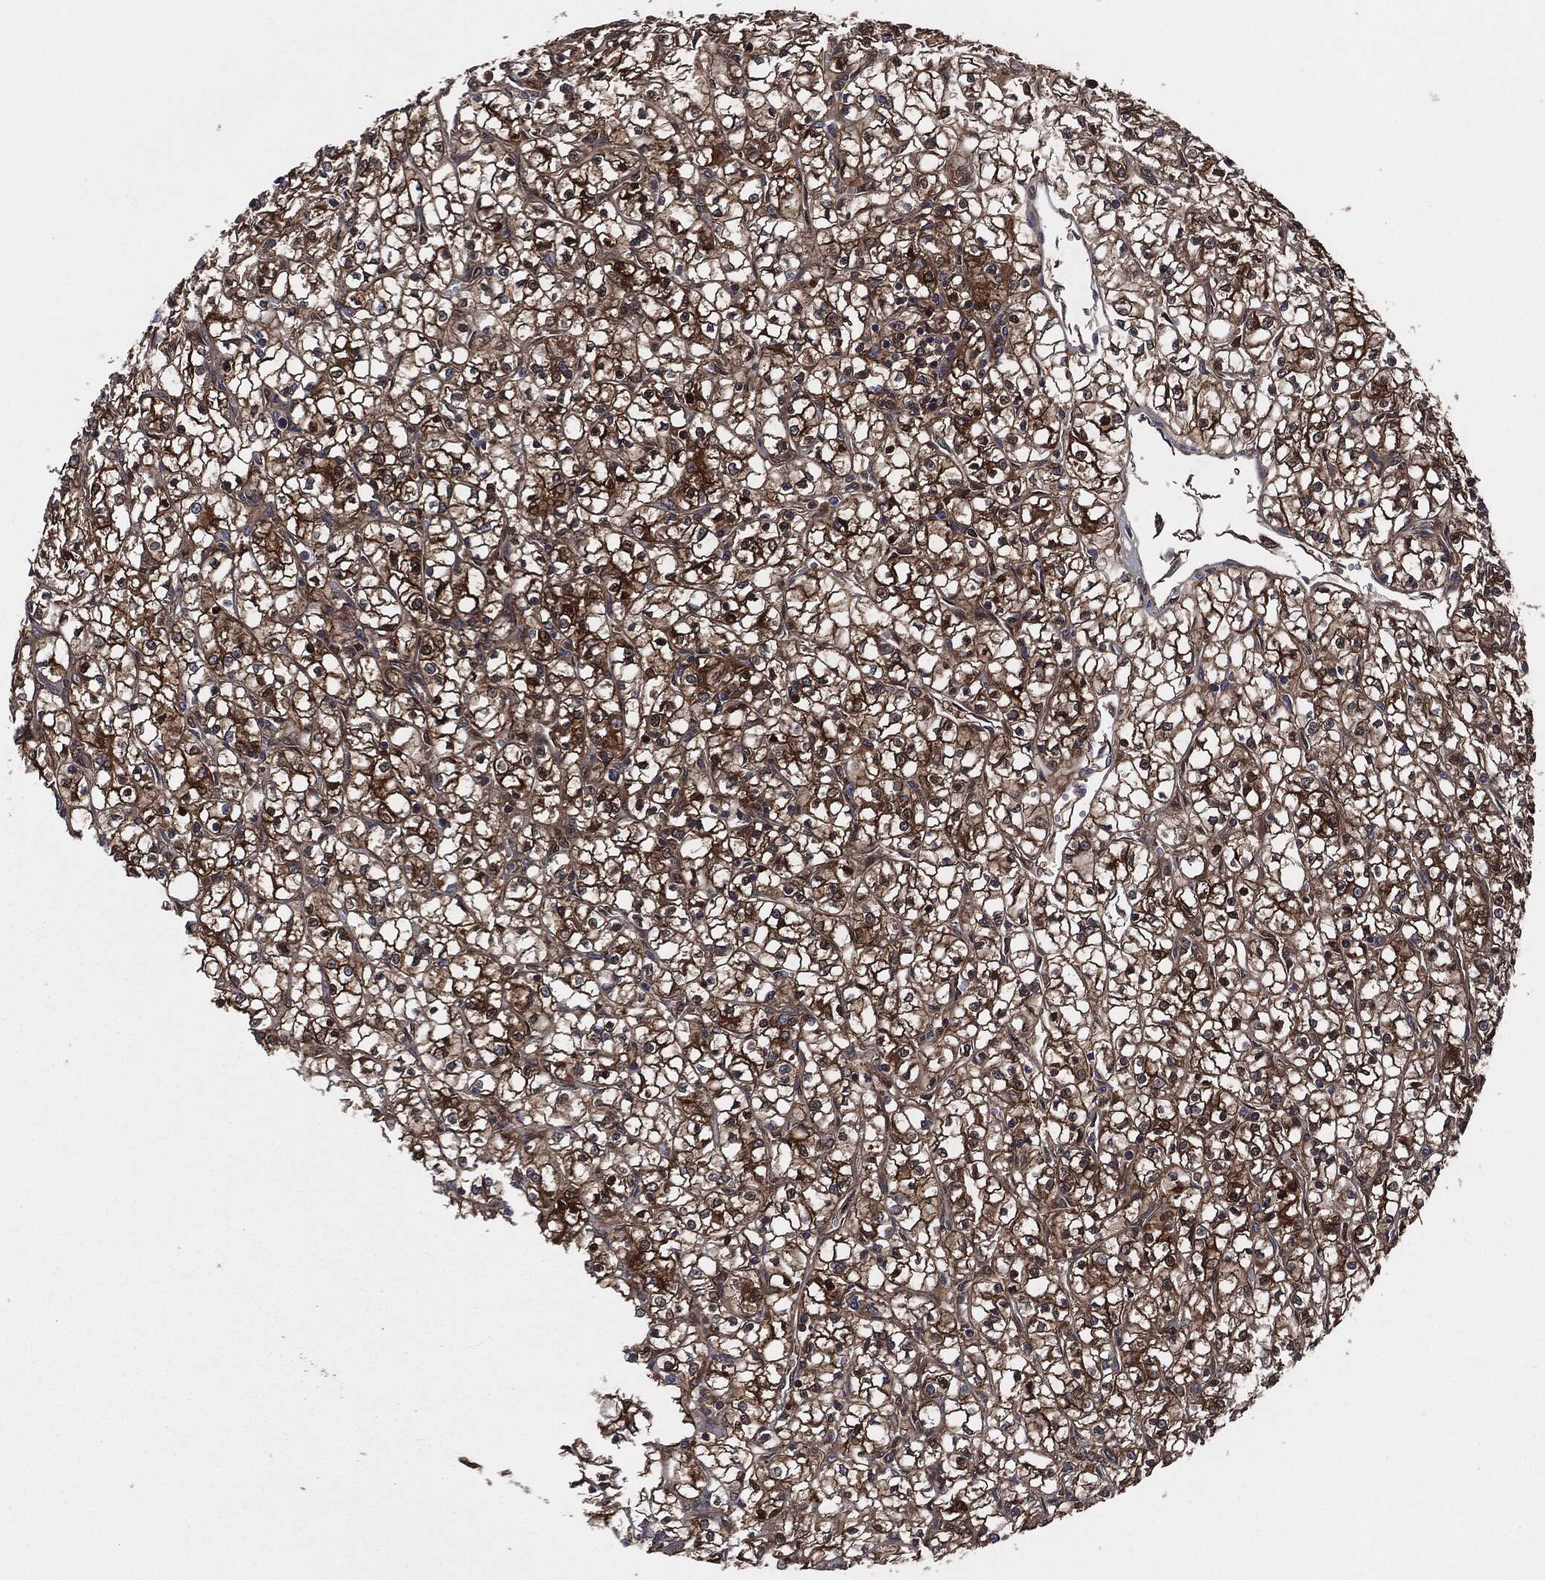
{"staining": {"intensity": "strong", "quantity": ">75%", "location": "cytoplasmic/membranous"}, "tissue": "renal cancer", "cell_type": "Tumor cells", "image_type": "cancer", "snomed": [{"axis": "morphology", "description": "Adenocarcinoma, NOS"}, {"axis": "topography", "description": "Kidney"}], "caption": "Immunohistochemical staining of human renal adenocarcinoma displays strong cytoplasmic/membranous protein staining in about >75% of tumor cells.", "gene": "XPNPEP1", "patient": {"sex": "female", "age": 64}}